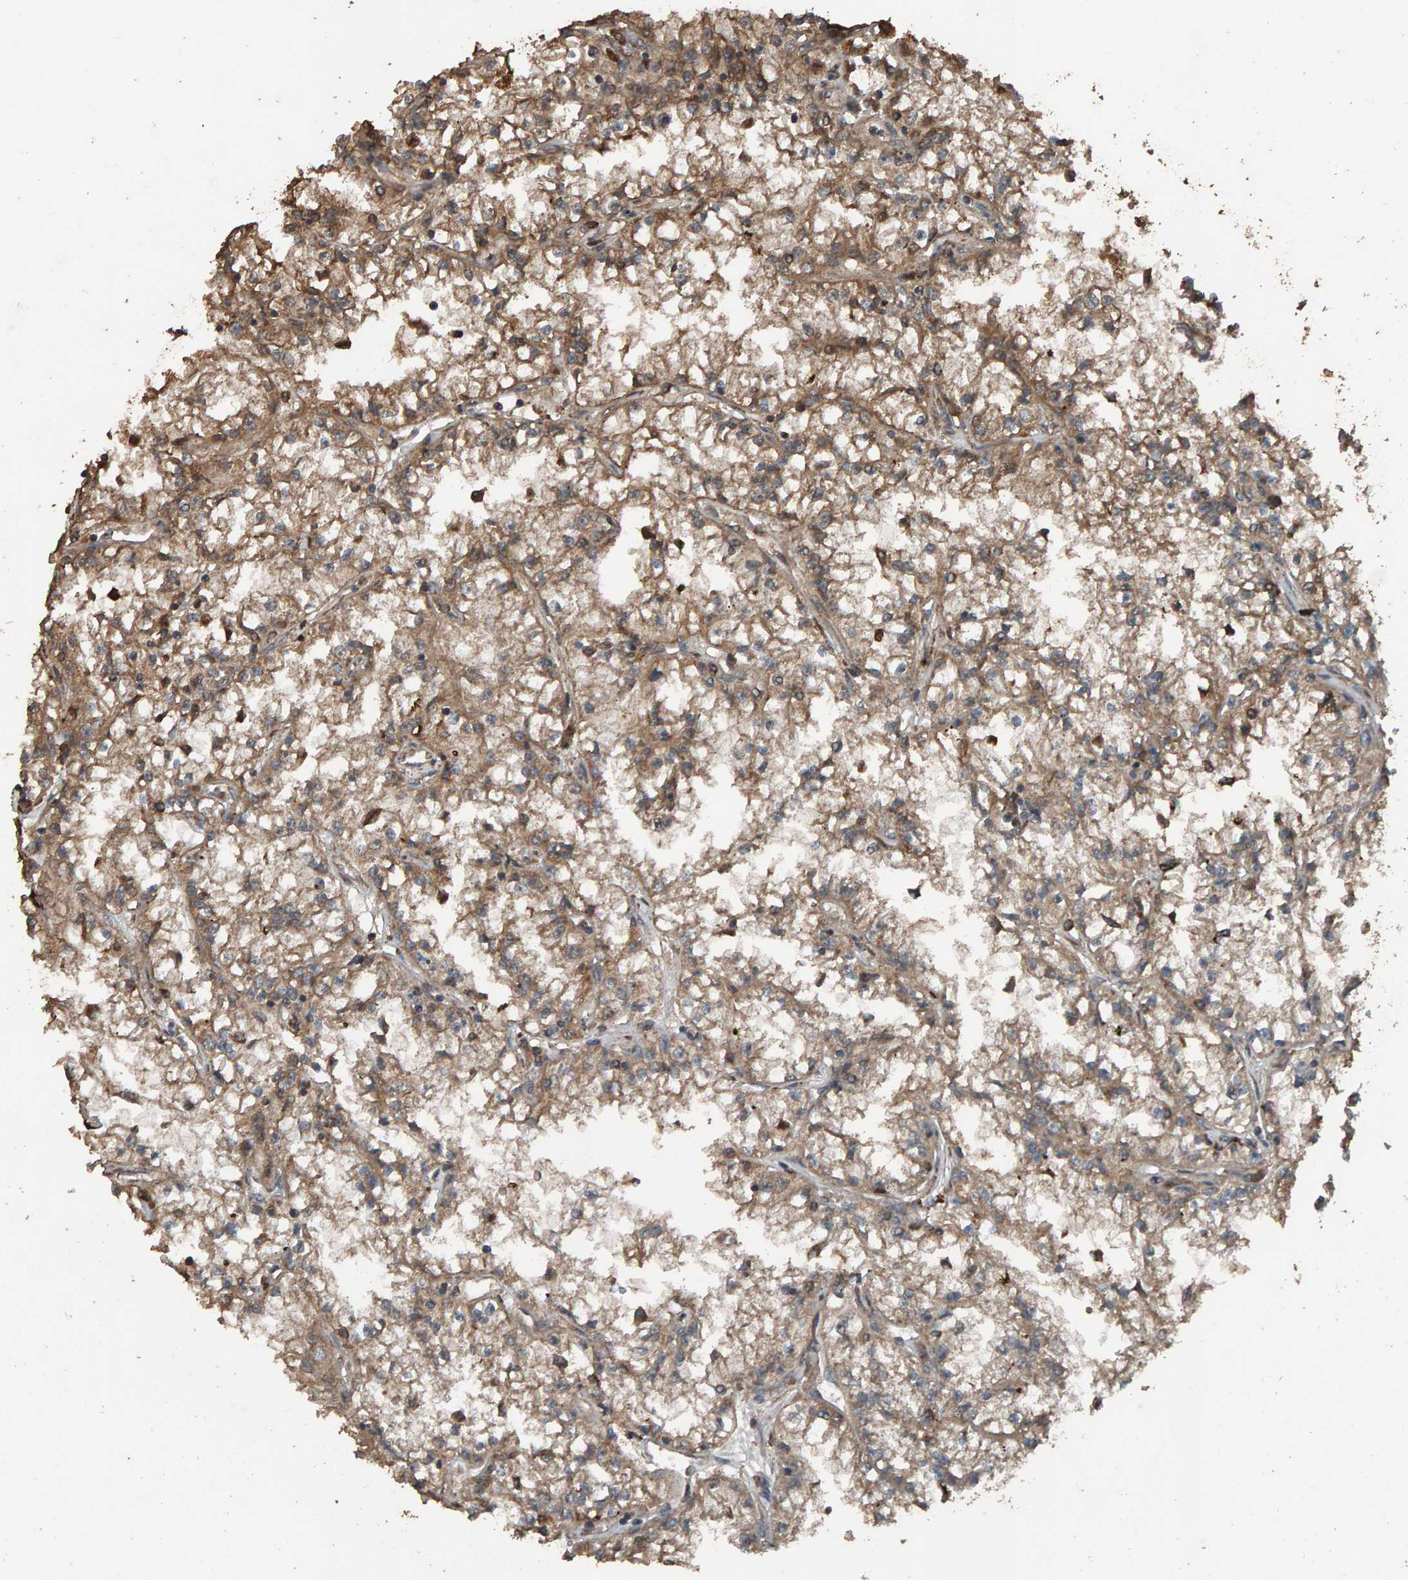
{"staining": {"intensity": "moderate", "quantity": ">75%", "location": "cytoplasmic/membranous"}, "tissue": "renal cancer", "cell_type": "Tumor cells", "image_type": "cancer", "snomed": [{"axis": "morphology", "description": "Adenocarcinoma, NOS"}, {"axis": "topography", "description": "Kidney"}], "caption": "Immunohistochemical staining of adenocarcinoma (renal) displays medium levels of moderate cytoplasmic/membranous protein staining in approximately >75% of tumor cells.", "gene": "DUS1L", "patient": {"sex": "male", "age": 56}}